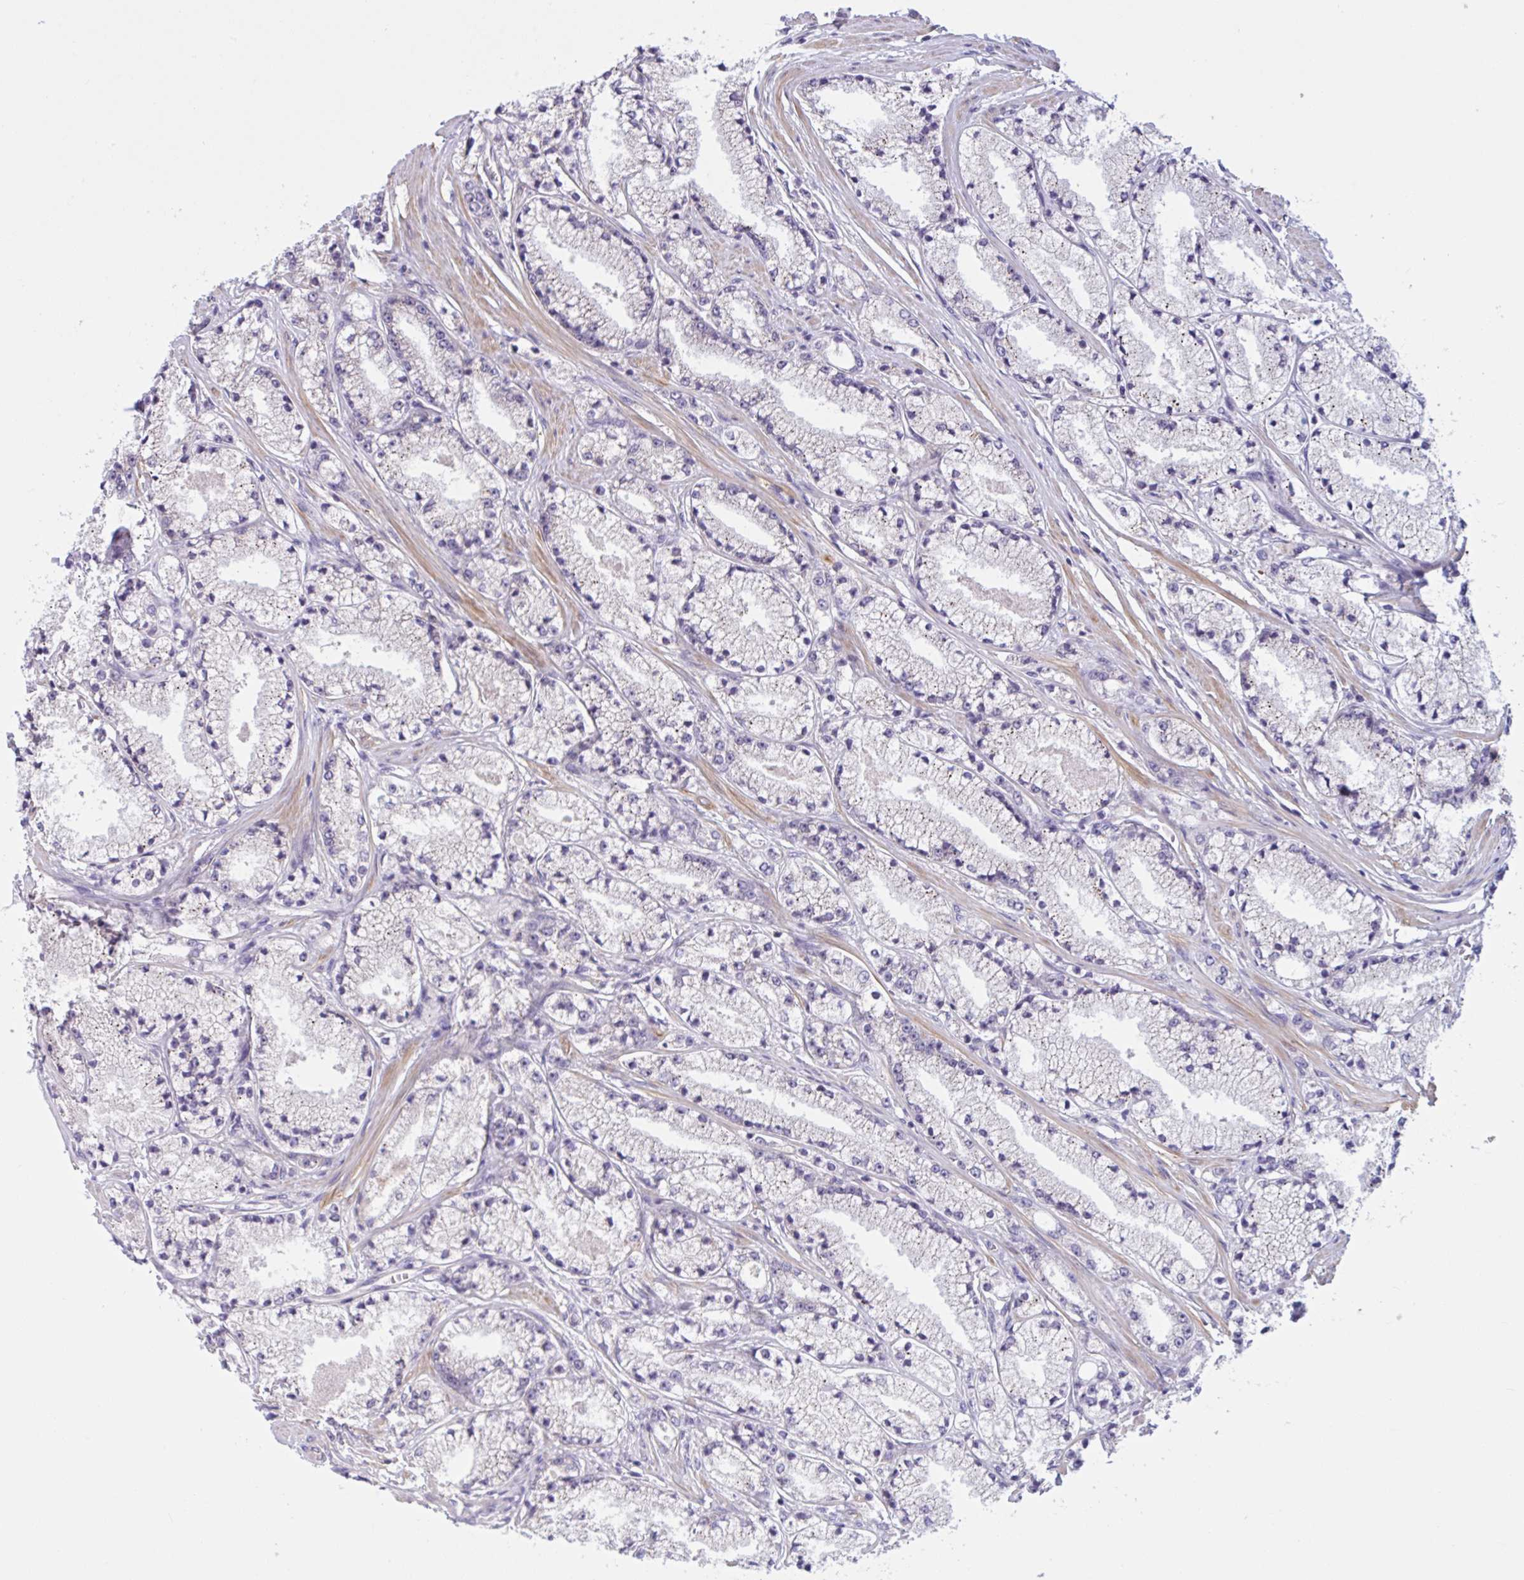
{"staining": {"intensity": "negative", "quantity": "none", "location": "none"}, "tissue": "prostate cancer", "cell_type": "Tumor cells", "image_type": "cancer", "snomed": [{"axis": "morphology", "description": "Adenocarcinoma, High grade"}, {"axis": "topography", "description": "Prostate"}], "caption": "This is a histopathology image of immunohistochemistry staining of adenocarcinoma (high-grade) (prostate), which shows no expression in tumor cells. (Stains: DAB (3,3'-diaminobenzidine) immunohistochemistry (IHC) with hematoxylin counter stain, Microscopy: brightfield microscopy at high magnification).", "gene": "WNT9B", "patient": {"sex": "male", "age": 63}}